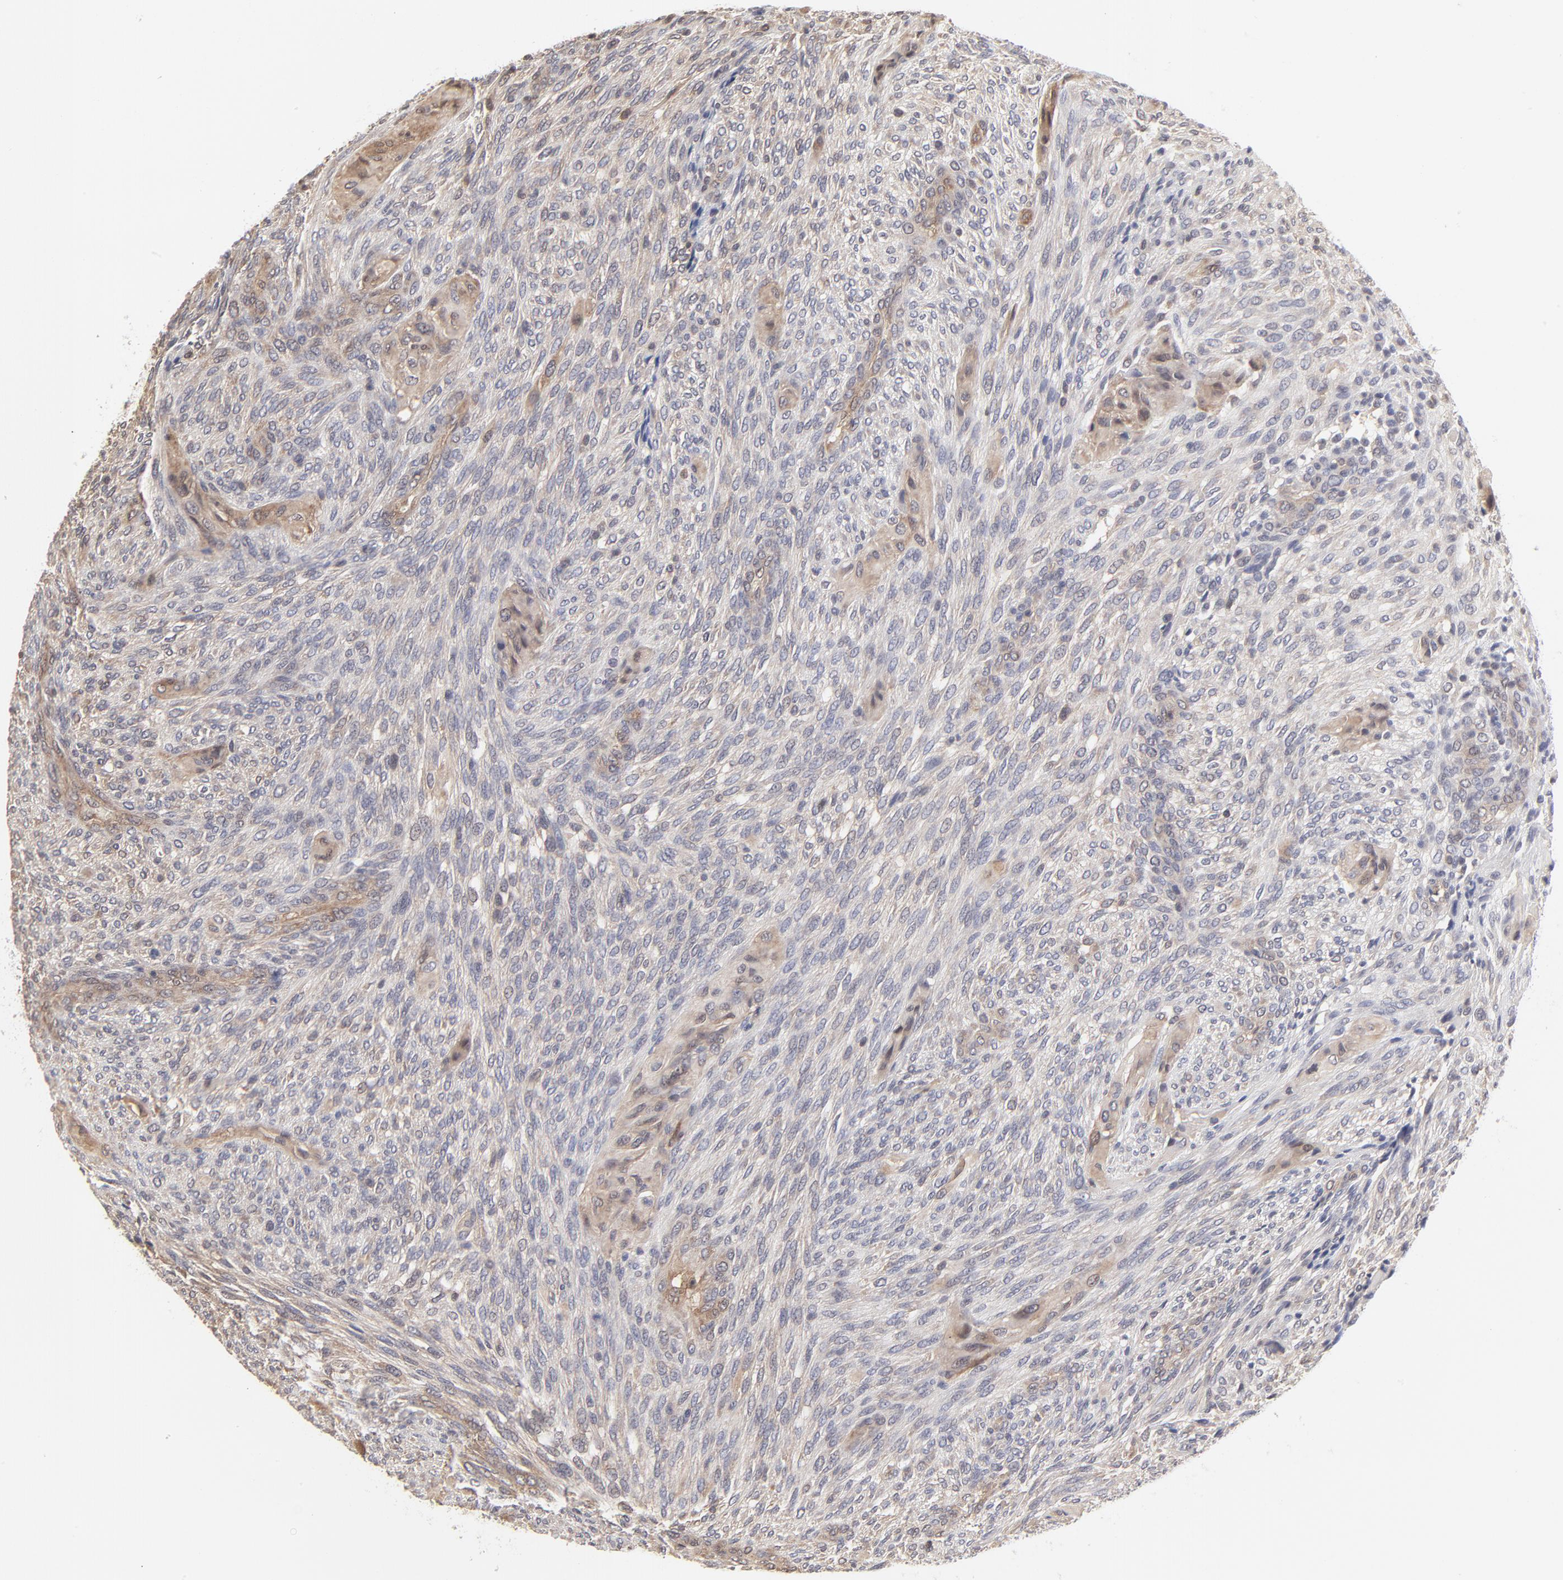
{"staining": {"intensity": "negative", "quantity": "none", "location": "none"}, "tissue": "glioma", "cell_type": "Tumor cells", "image_type": "cancer", "snomed": [{"axis": "morphology", "description": "Glioma, malignant, High grade"}, {"axis": "topography", "description": "Cerebral cortex"}], "caption": "Immunohistochemistry image of human glioma stained for a protein (brown), which demonstrates no positivity in tumor cells.", "gene": "CASP3", "patient": {"sex": "female", "age": 55}}